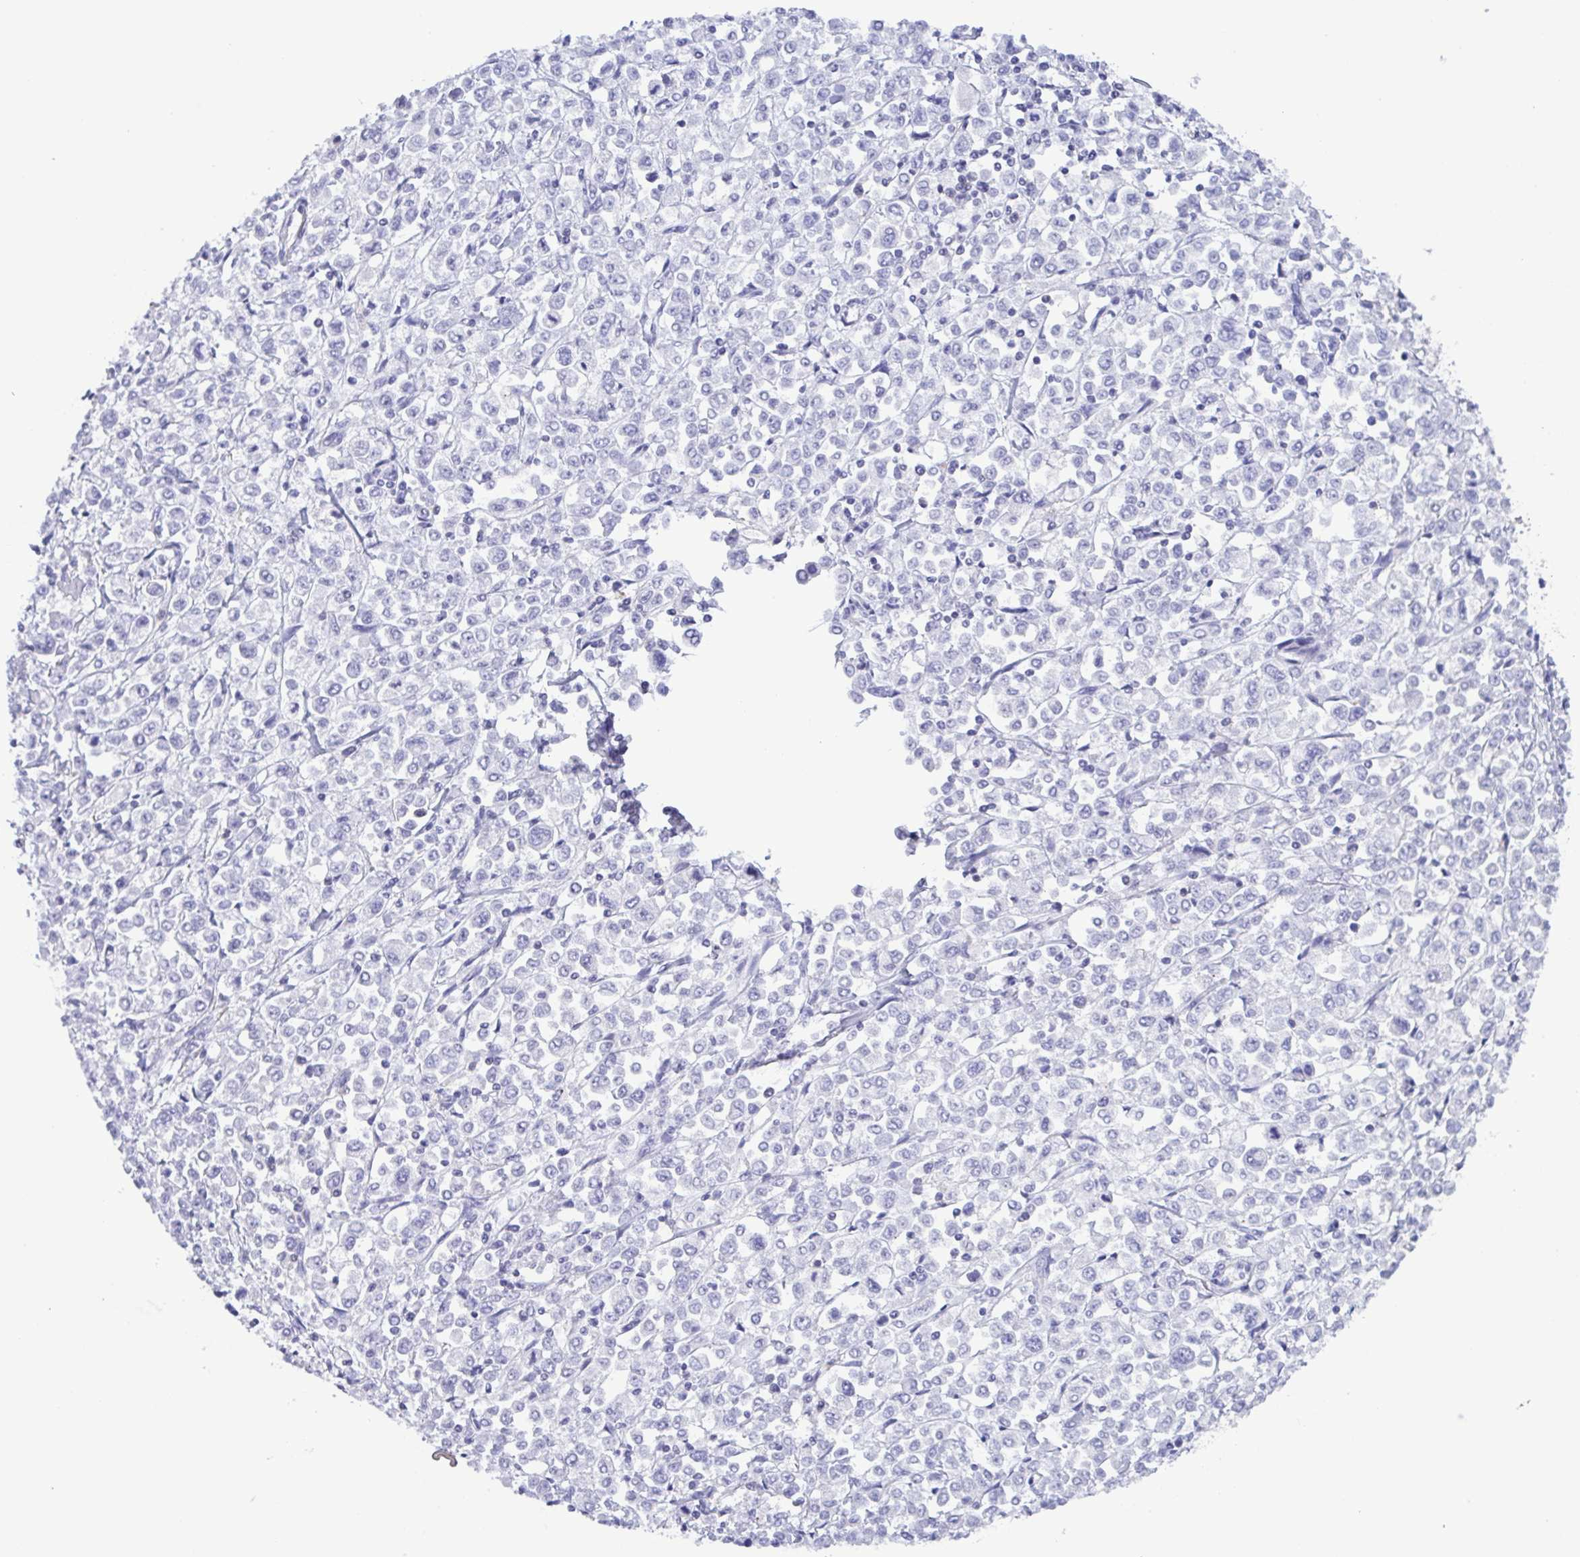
{"staining": {"intensity": "negative", "quantity": "none", "location": "none"}, "tissue": "stomach cancer", "cell_type": "Tumor cells", "image_type": "cancer", "snomed": [{"axis": "morphology", "description": "Adenocarcinoma, NOS"}, {"axis": "topography", "description": "Stomach, upper"}], "caption": "Photomicrograph shows no significant protein staining in tumor cells of stomach cancer.", "gene": "LDHC", "patient": {"sex": "male", "age": 70}}